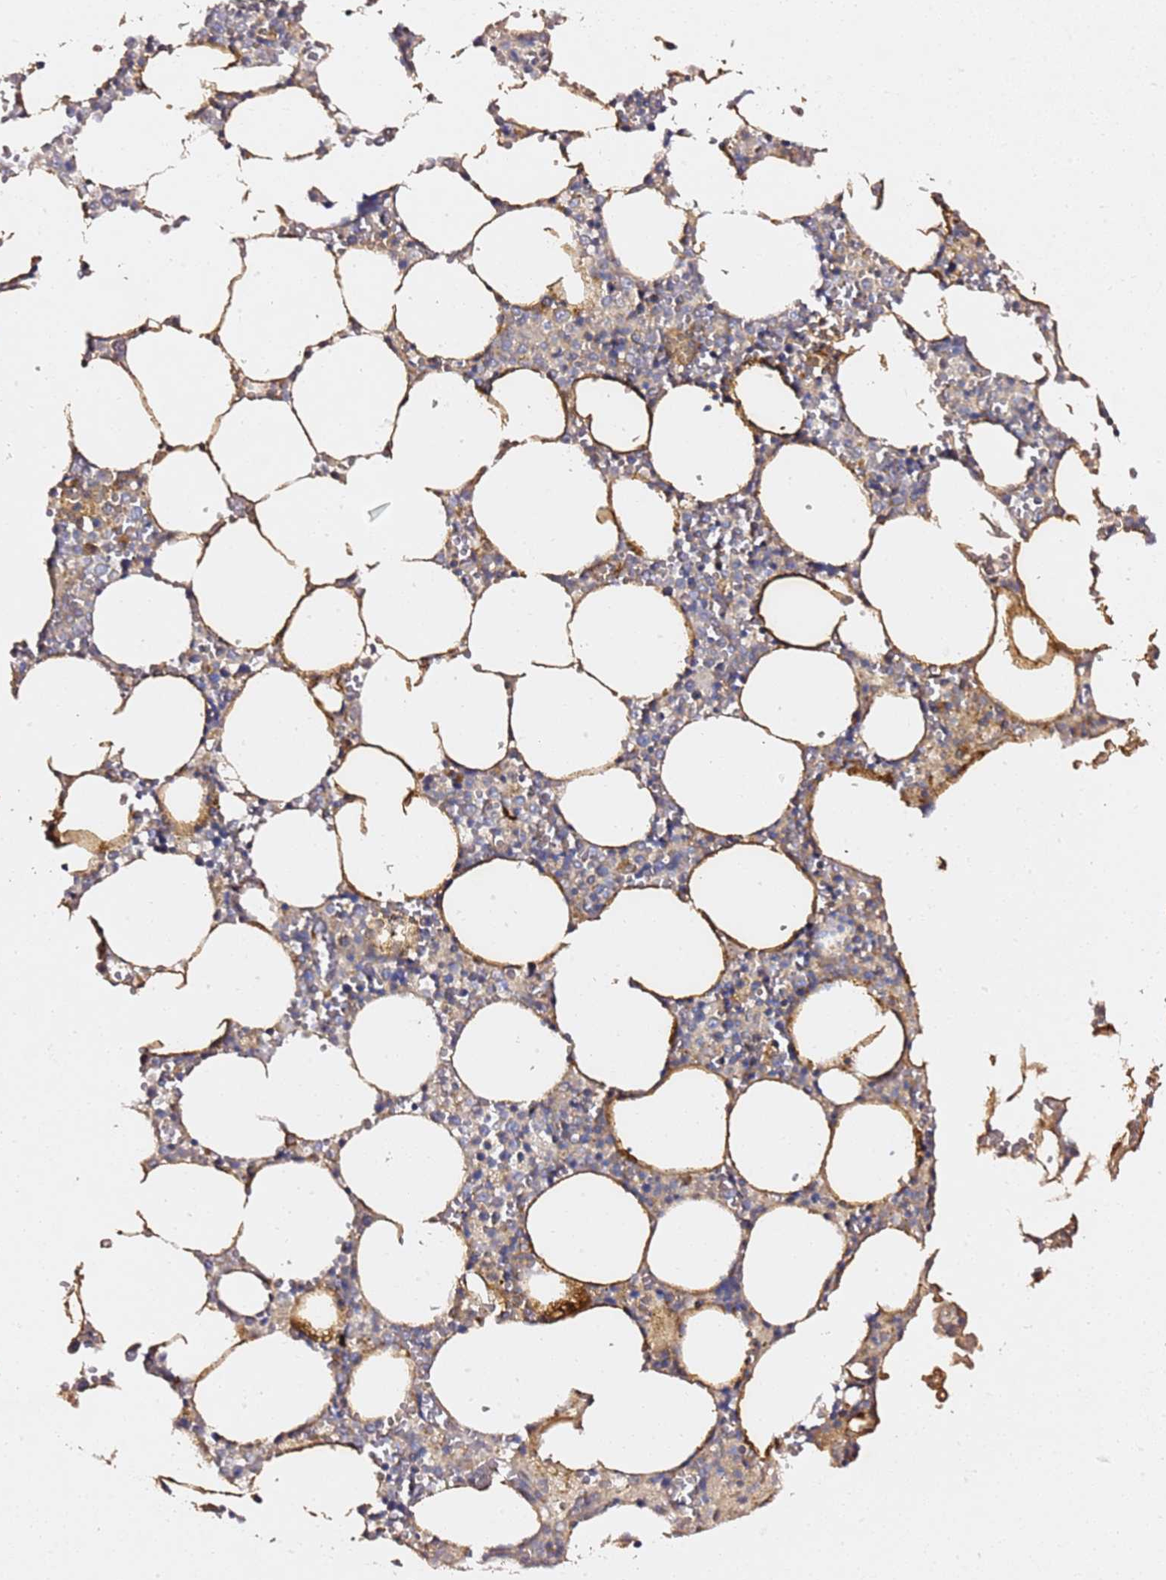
{"staining": {"intensity": "weak", "quantity": "<25%", "location": "cytoplasmic/membranous"}, "tissue": "bone marrow", "cell_type": "Hematopoietic cells", "image_type": "normal", "snomed": [{"axis": "morphology", "description": "Normal tissue, NOS"}, {"axis": "topography", "description": "Bone marrow"}], "caption": "This is a image of immunohistochemistry staining of benign bone marrow, which shows no positivity in hematopoietic cells.", "gene": "C19orf12", "patient": {"sex": "female", "age": 64}}